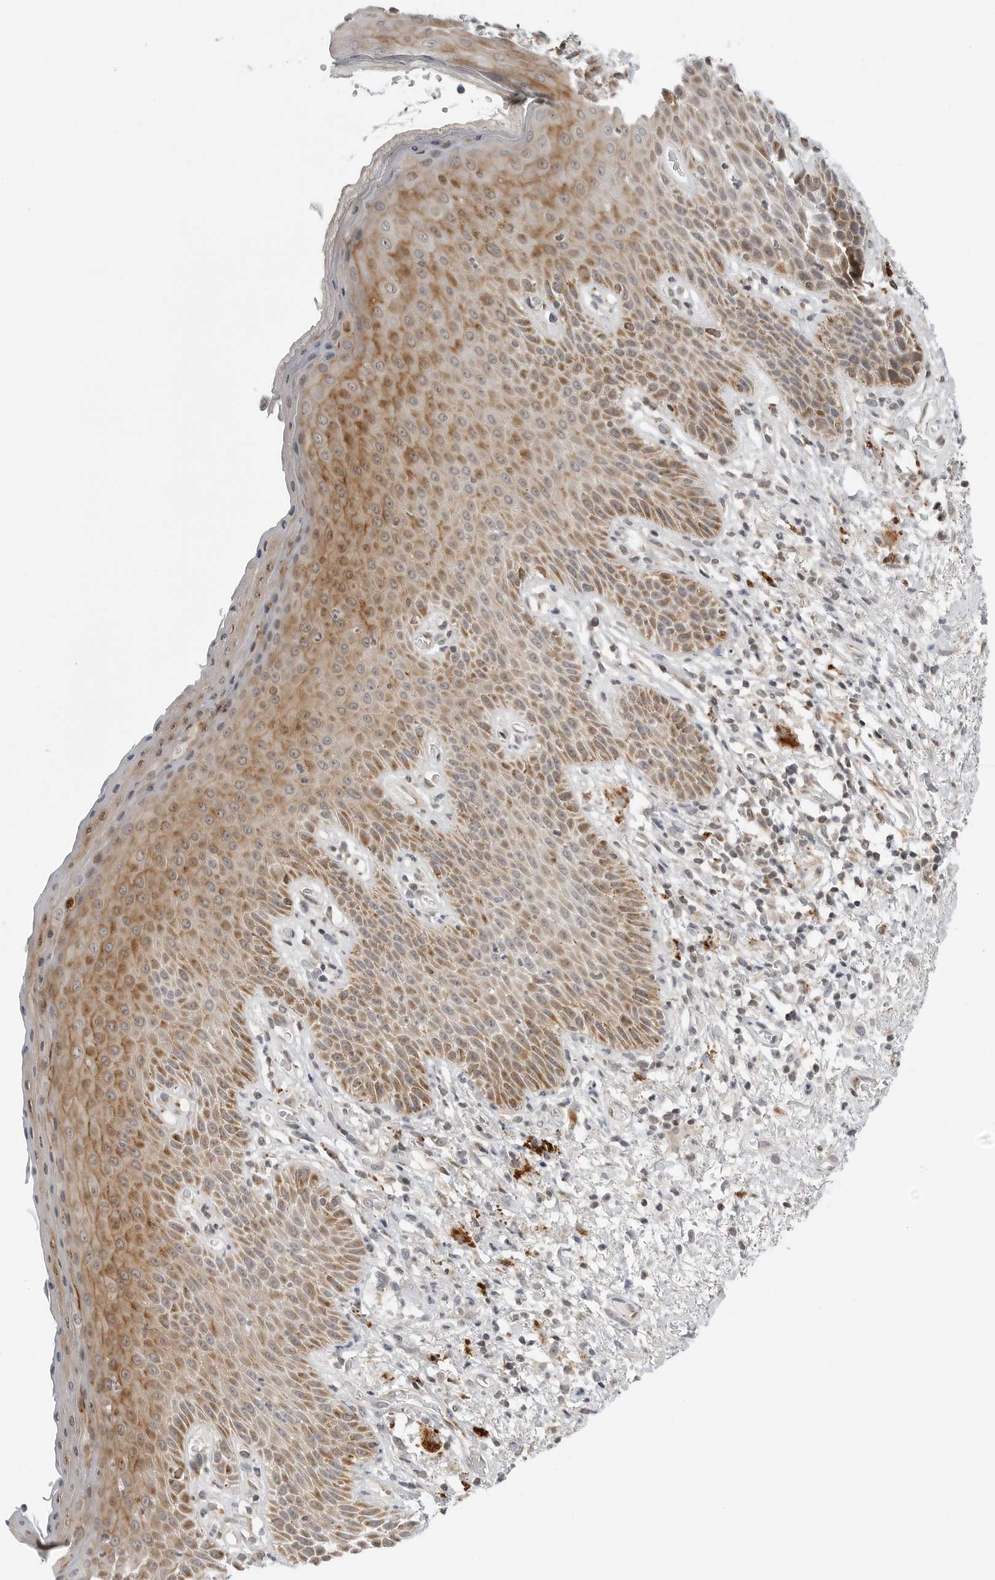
{"staining": {"intensity": "moderate", "quantity": ">75%", "location": "cytoplasmic/membranous"}, "tissue": "skin", "cell_type": "Epidermal cells", "image_type": "normal", "snomed": [{"axis": "morphology", "description": "Normal tissue, NOS"}, {"axis": "topography", "description": "Anal"}], "caption": "Immunohistochemistry (IHC) micrograph of benign skin: human skin stained using immunohistochemistry shows medium levels of moderate protein expression localized specifically in the cytoplasmic/membranous of epidermal cells, appearing as a cytoplasmic/membranous brown color.", "gene": "PEX2", "patient": {"sex": "male", "age": 74}}